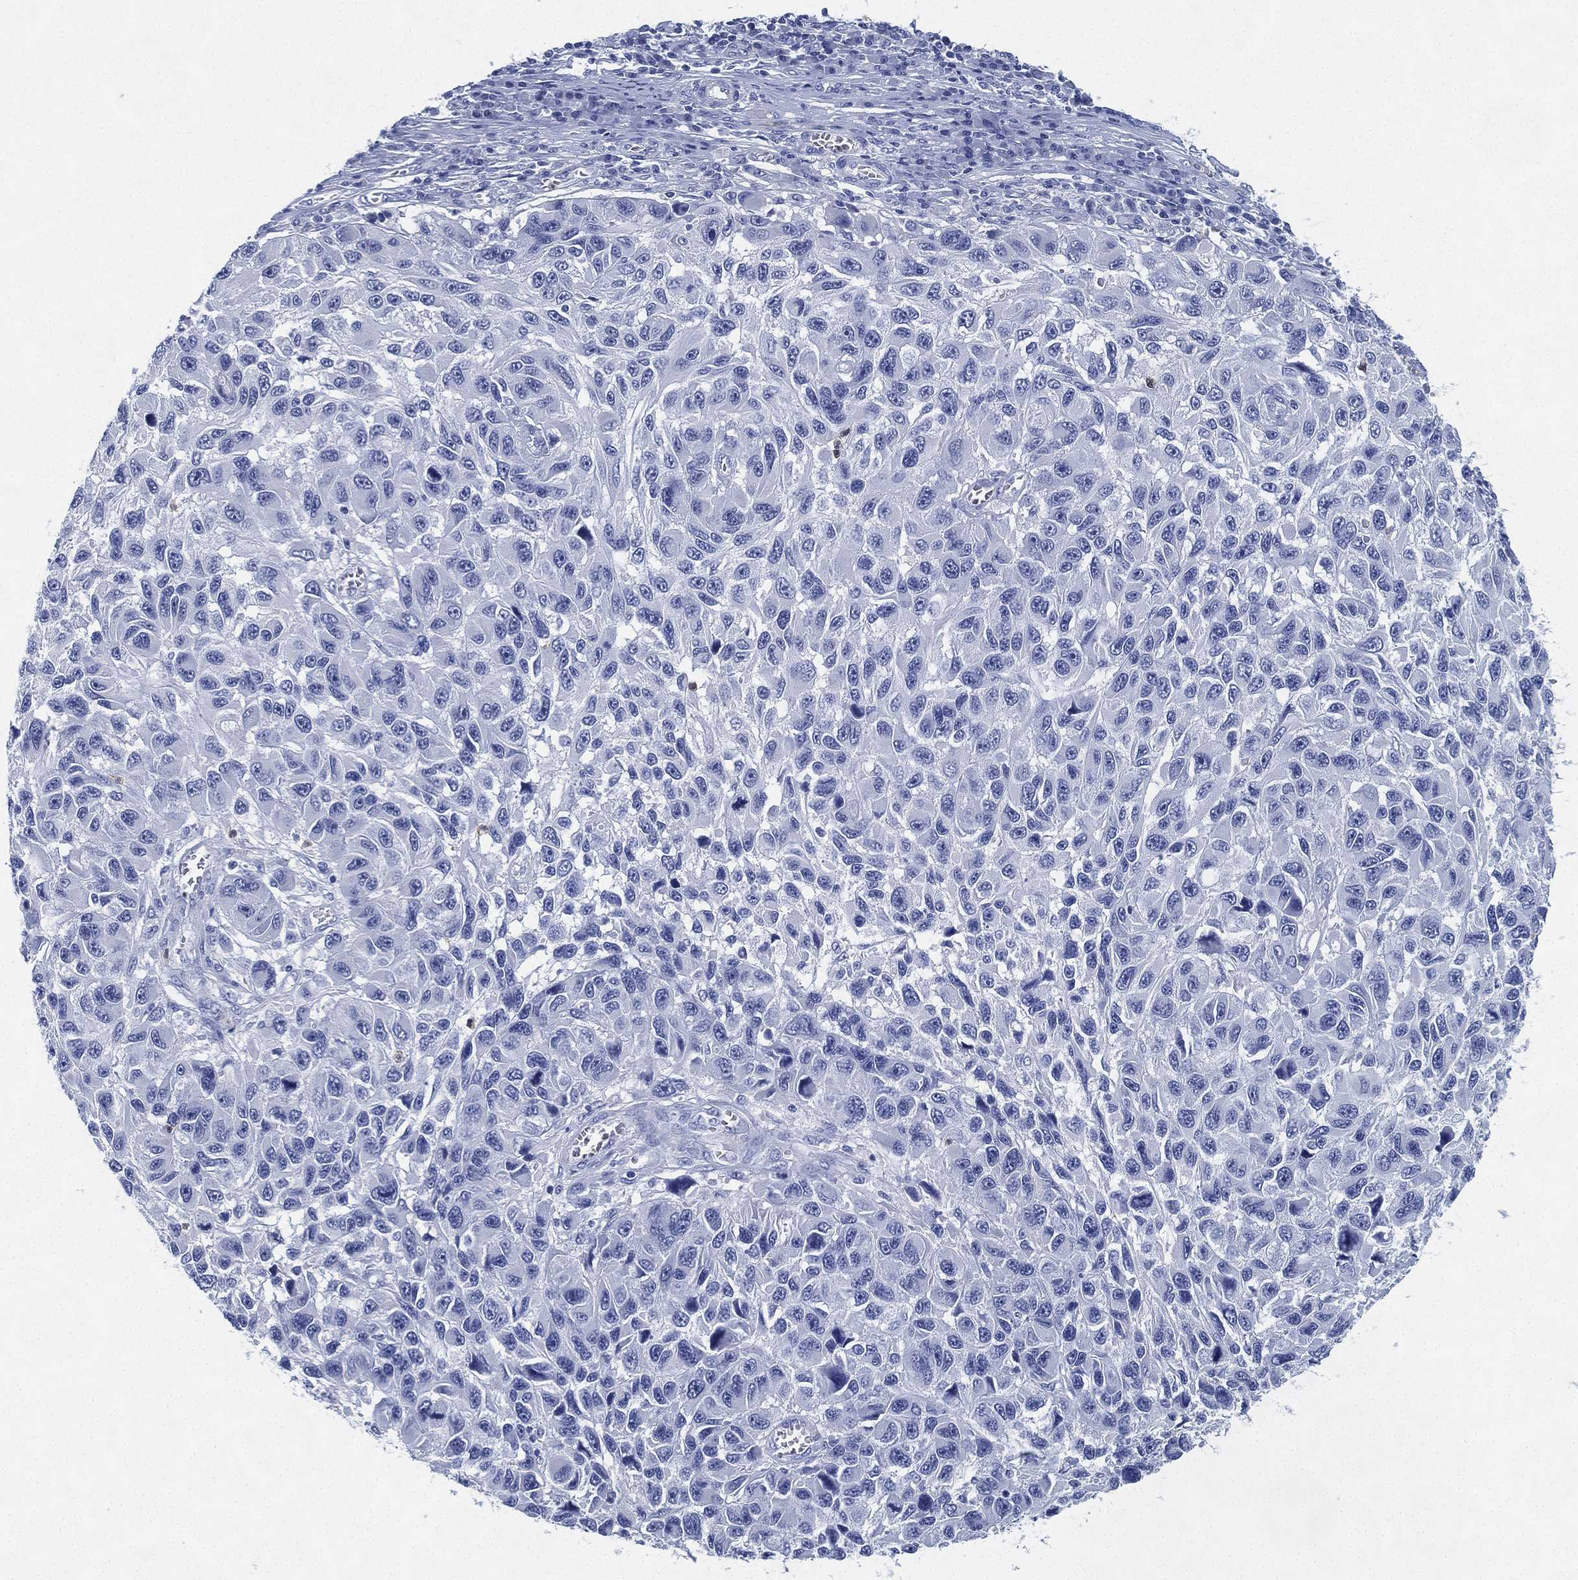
{"staining": {"intensity": "negative", "quantity": "none", "location": "none"}, "tissue": "melanoma", "cell_type": "Tumor cells", "image_type": "cancer", "snomed": [{"axis": "morphology", "description": "Malignant melanoma, NOS"}, {"axis": "topography", "description": "Skin"}], "caption": "Tumor cells show no significant protein staining in malignant melanoma.", "gene": "DEFB121", "patient": {"sex": "male", "age": 53}}